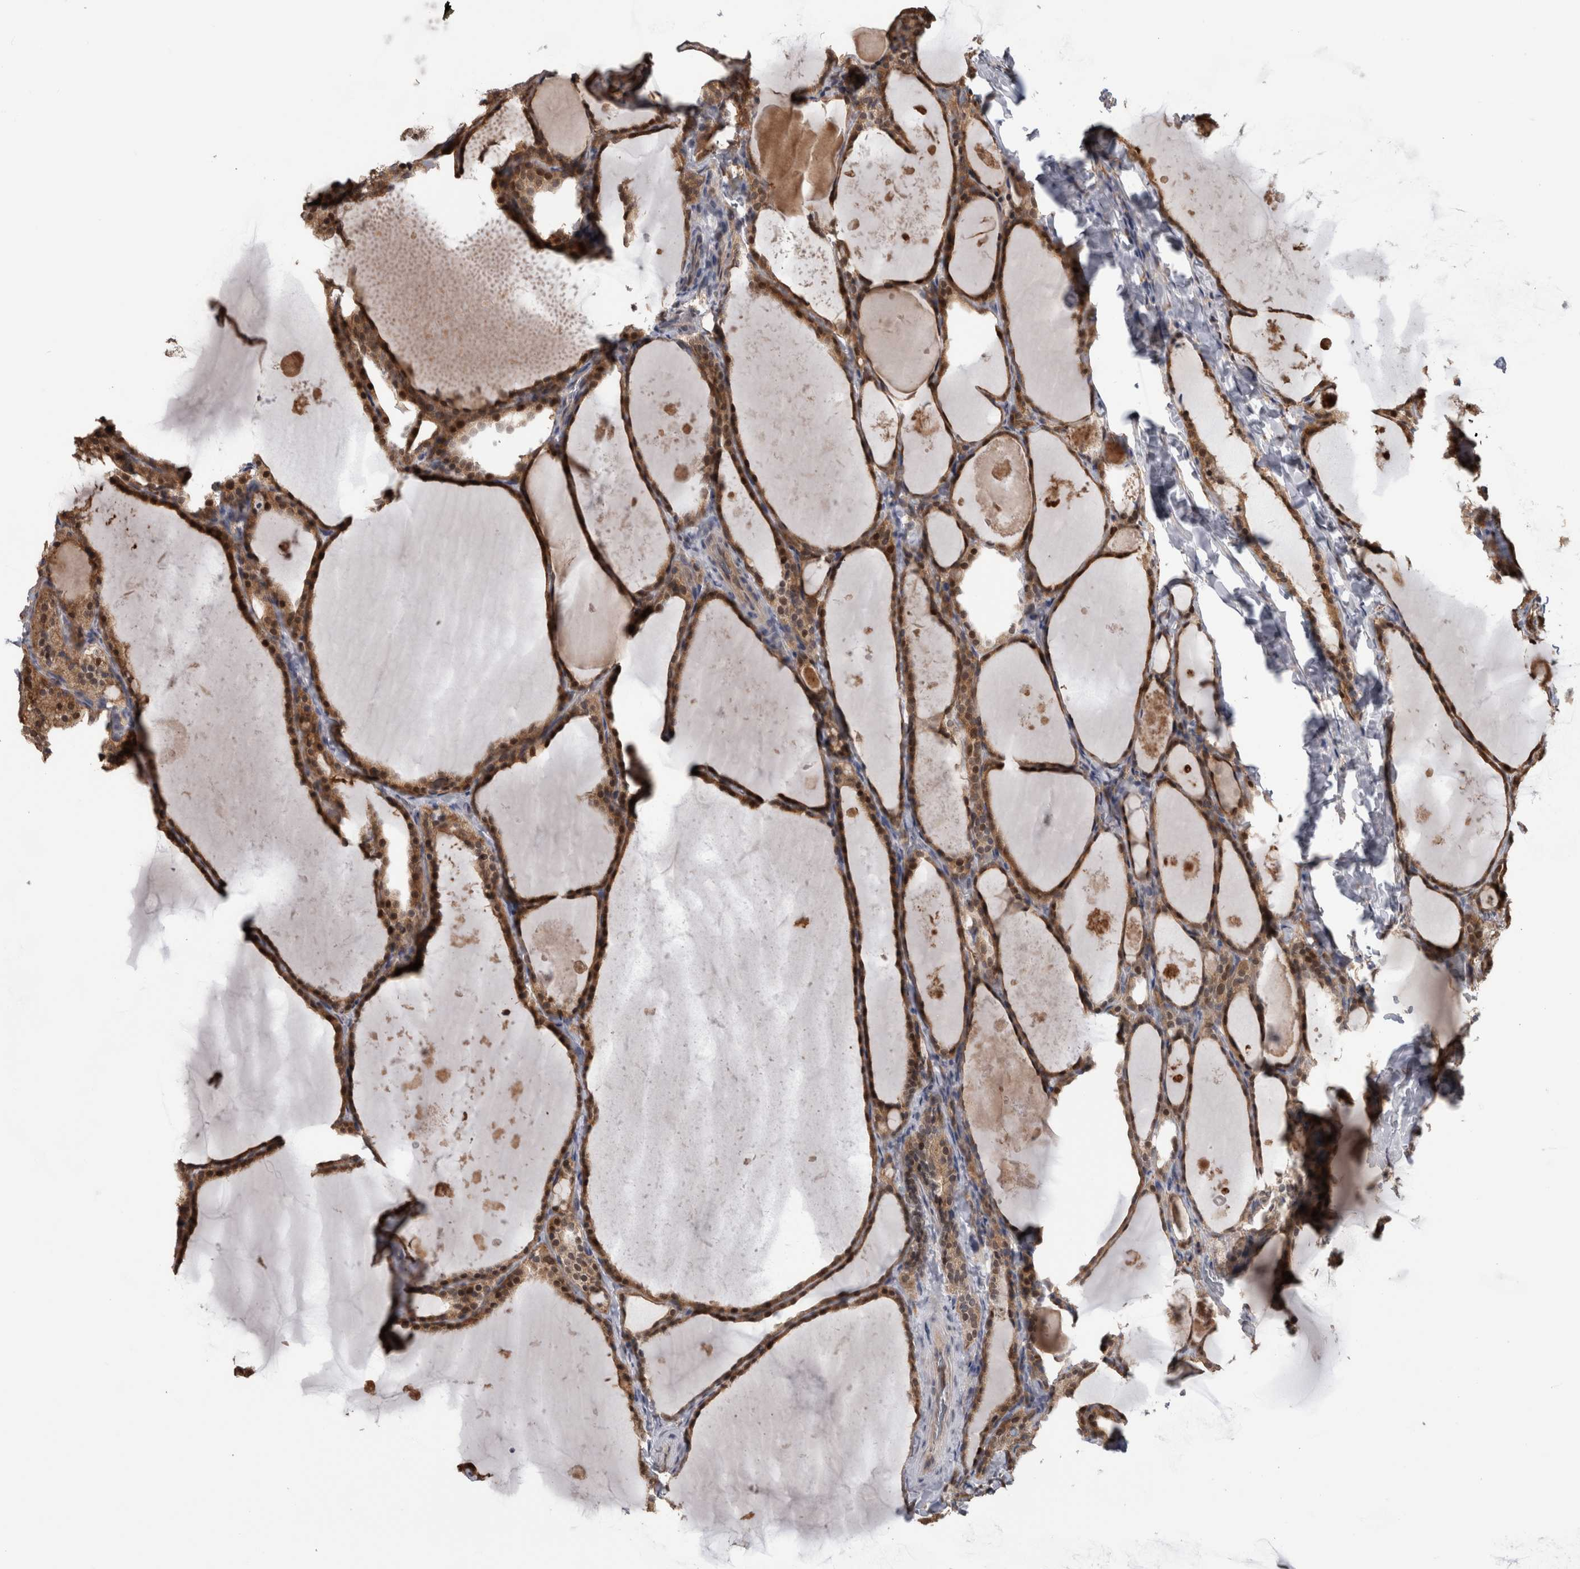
{"staining": {"intensity": "strong", "quantity": ">75%", "location": "cytoplasmic/membranous,nuclear"}, "tissue": "thyroid cancer", "cell_type": "Tumor cells", "image_type": "cancer", "snomed": [{"axis": "morphology", "description": "Papillary adenocarcinoma, NOS"}, {"axis": "topography", "description": "Thyroid gland"}], "caption": "Thyroid cancer was stained to show a protein in brown. There is high levels of strong cytoplasmic/membranous and nuclear expression in approximately >75% of tumor cells.", "gene": "USH1G", "patient": {"sex": "female", "age": 42}}